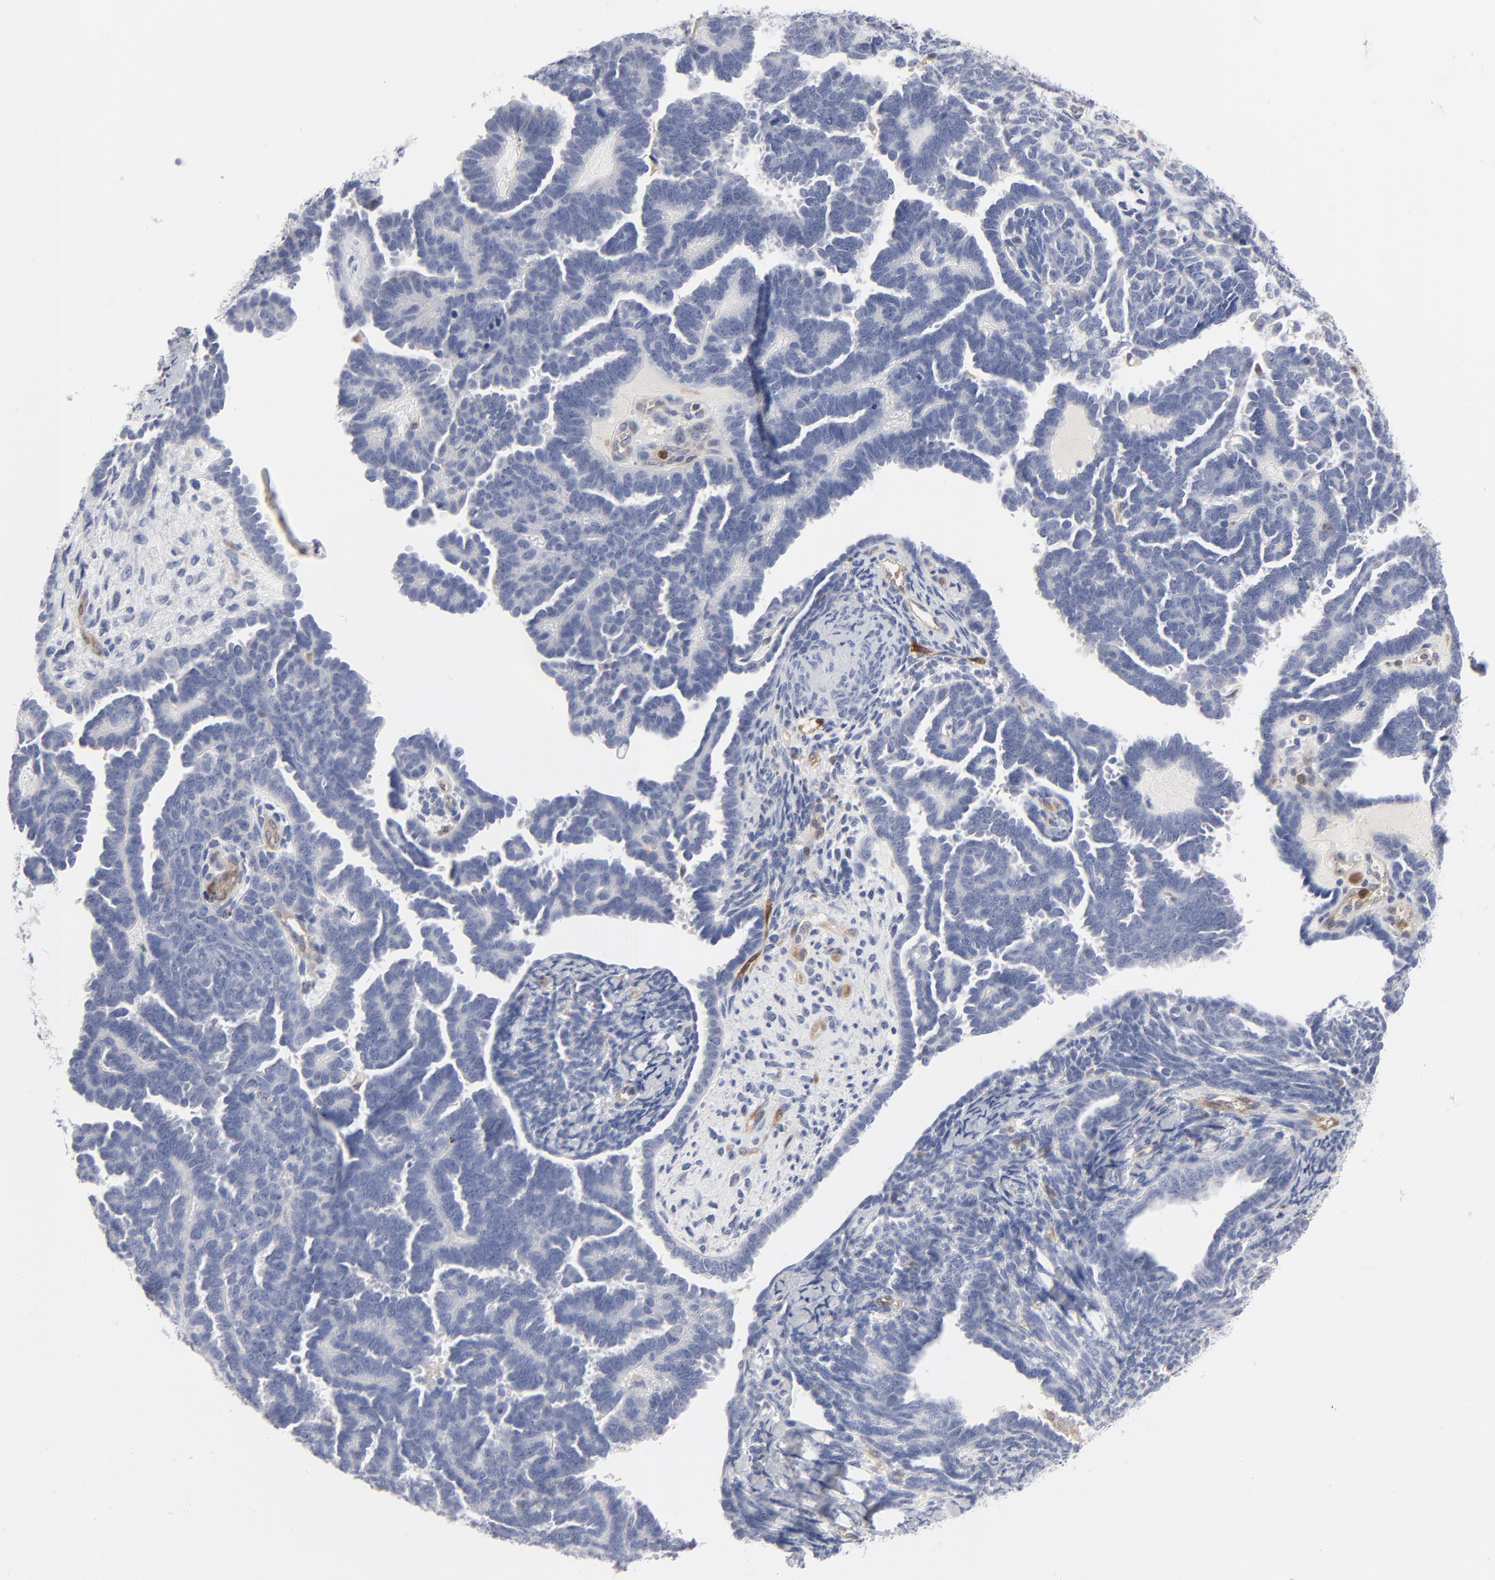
{"staining": {"intensity": "negative", "quantity": "none", "location": "none"}, "tissue": "endometrial cancer", "cell_type": "Tumor cells", "image_type": "cancer", "snomed": [{"axis": "morphology", "description": "Neoplasm, malignant, NOS"}, {"axis": "topography", "description": "Endometrium"}], "caption": "This is an IHC histopathology image of human endometrial cancer (neoplasm (malignant)). There is no positivity in tumor cells.", "gene": "ARRB1", "patient": {"sex": "female", "age": 74}}